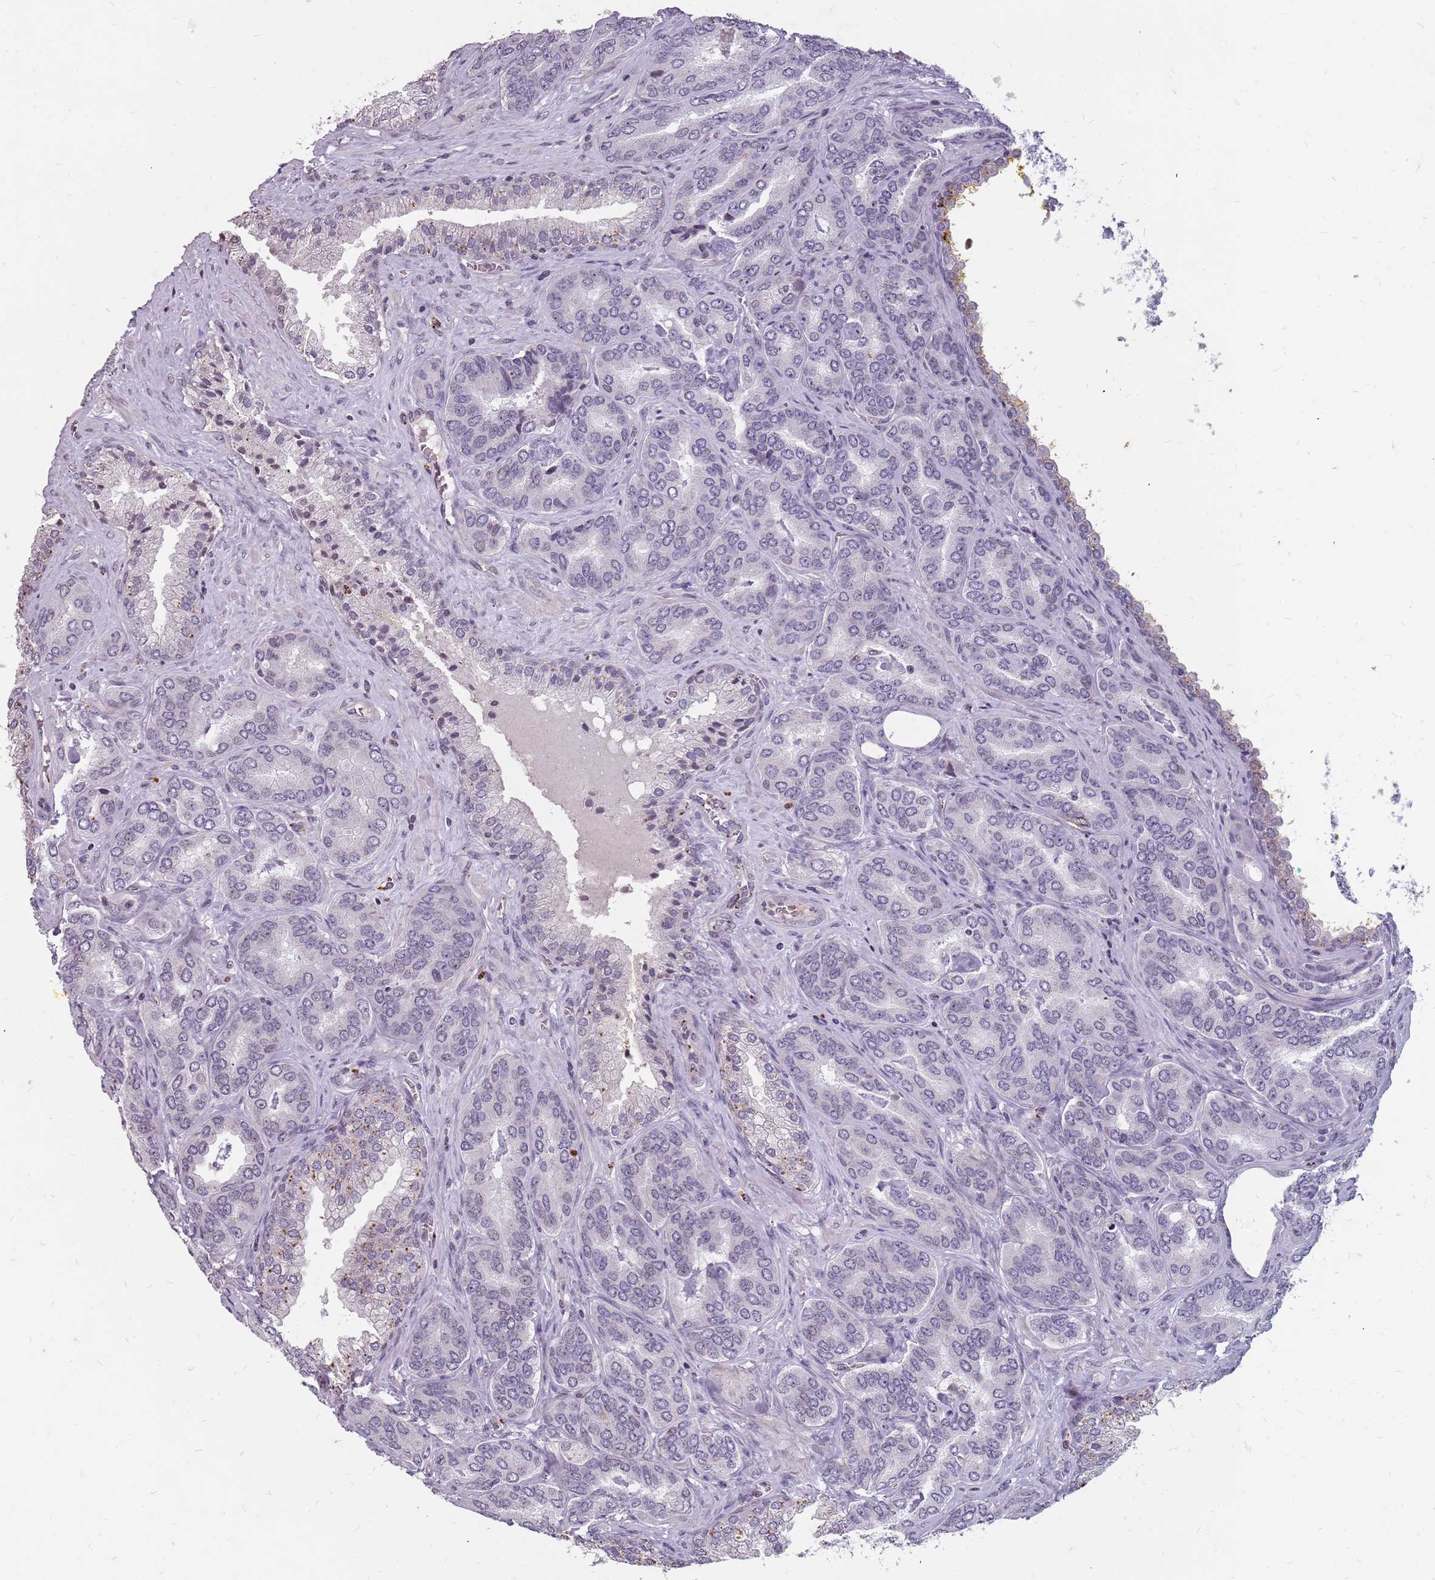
{"staining": {"intensity": "negative", "quantity": "none", "location": "none"}, "tissue": "prostate cancer", "cell_type": "Tumor cells", "image_type": "cancer", "snomed": [{"axis": "morphology", "description": "Adenocarcinoma, High grade"}, {"axis": "topography", "description": "Prostate"}], "caption": "This is an IHC micrograph of human prostate cancer. There is no staining in tumor cells.", "gene": "NEK6", "patient": {"sex": "male", "age": 72}}